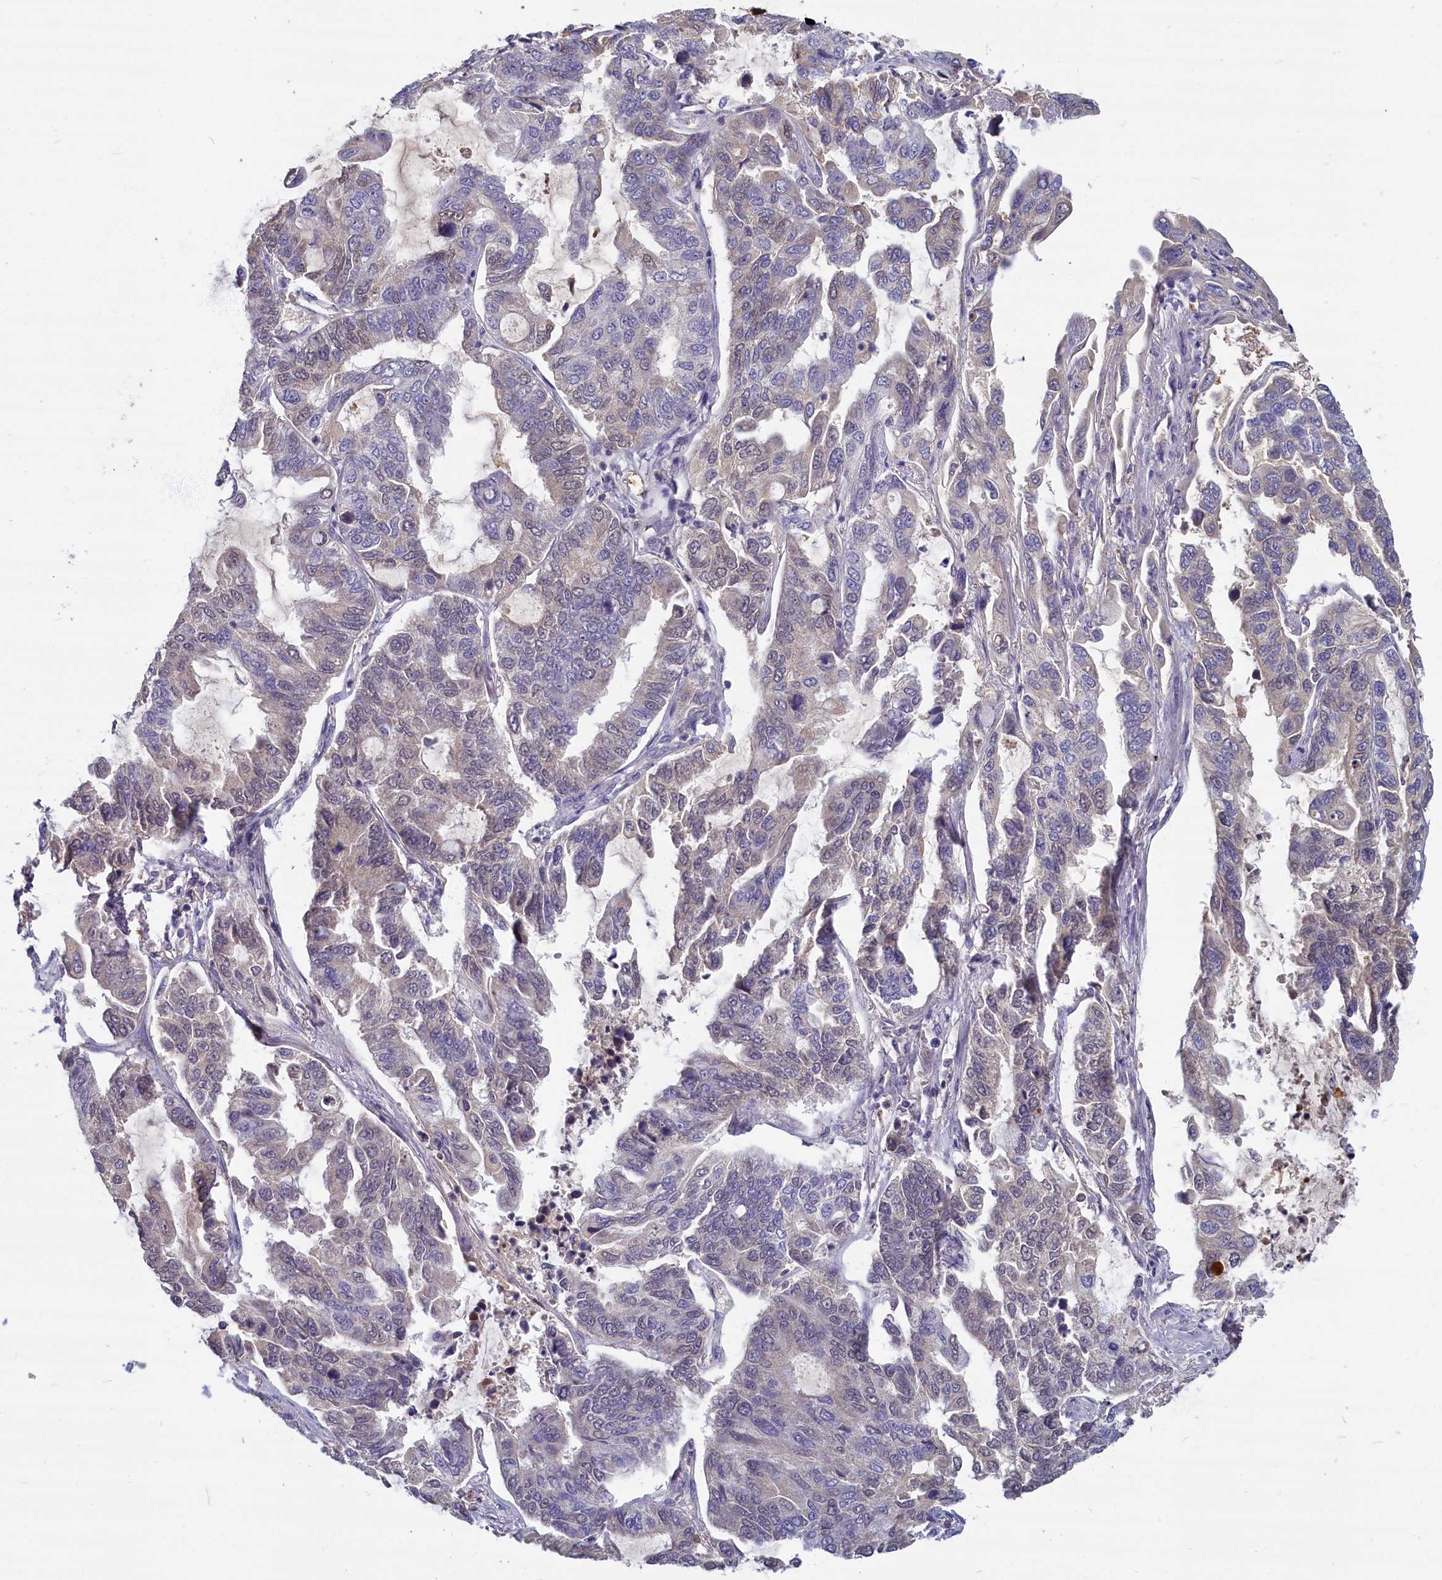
{"staining": {"intensity": "weak", "quantity": "25%-75%", "location": "cytoplasmic/membranous,nuclear"}, "tissue": "lung cancer", "cell_type": "Tumor cells", "image_type": "cancer", "snomed": [{"axis": "morphology", "description": "Adenocarcinoma, NOS"}, {"axis": "topography", "description": "Lung"}], "caption": "A brown stain highlights weak cytoplasmic/membranous and nuclear expression of a protein in human lung adenocarcinoma tumor cells.", "gene": "SV2C", "patient": {"sex": "male", "age": 64}}